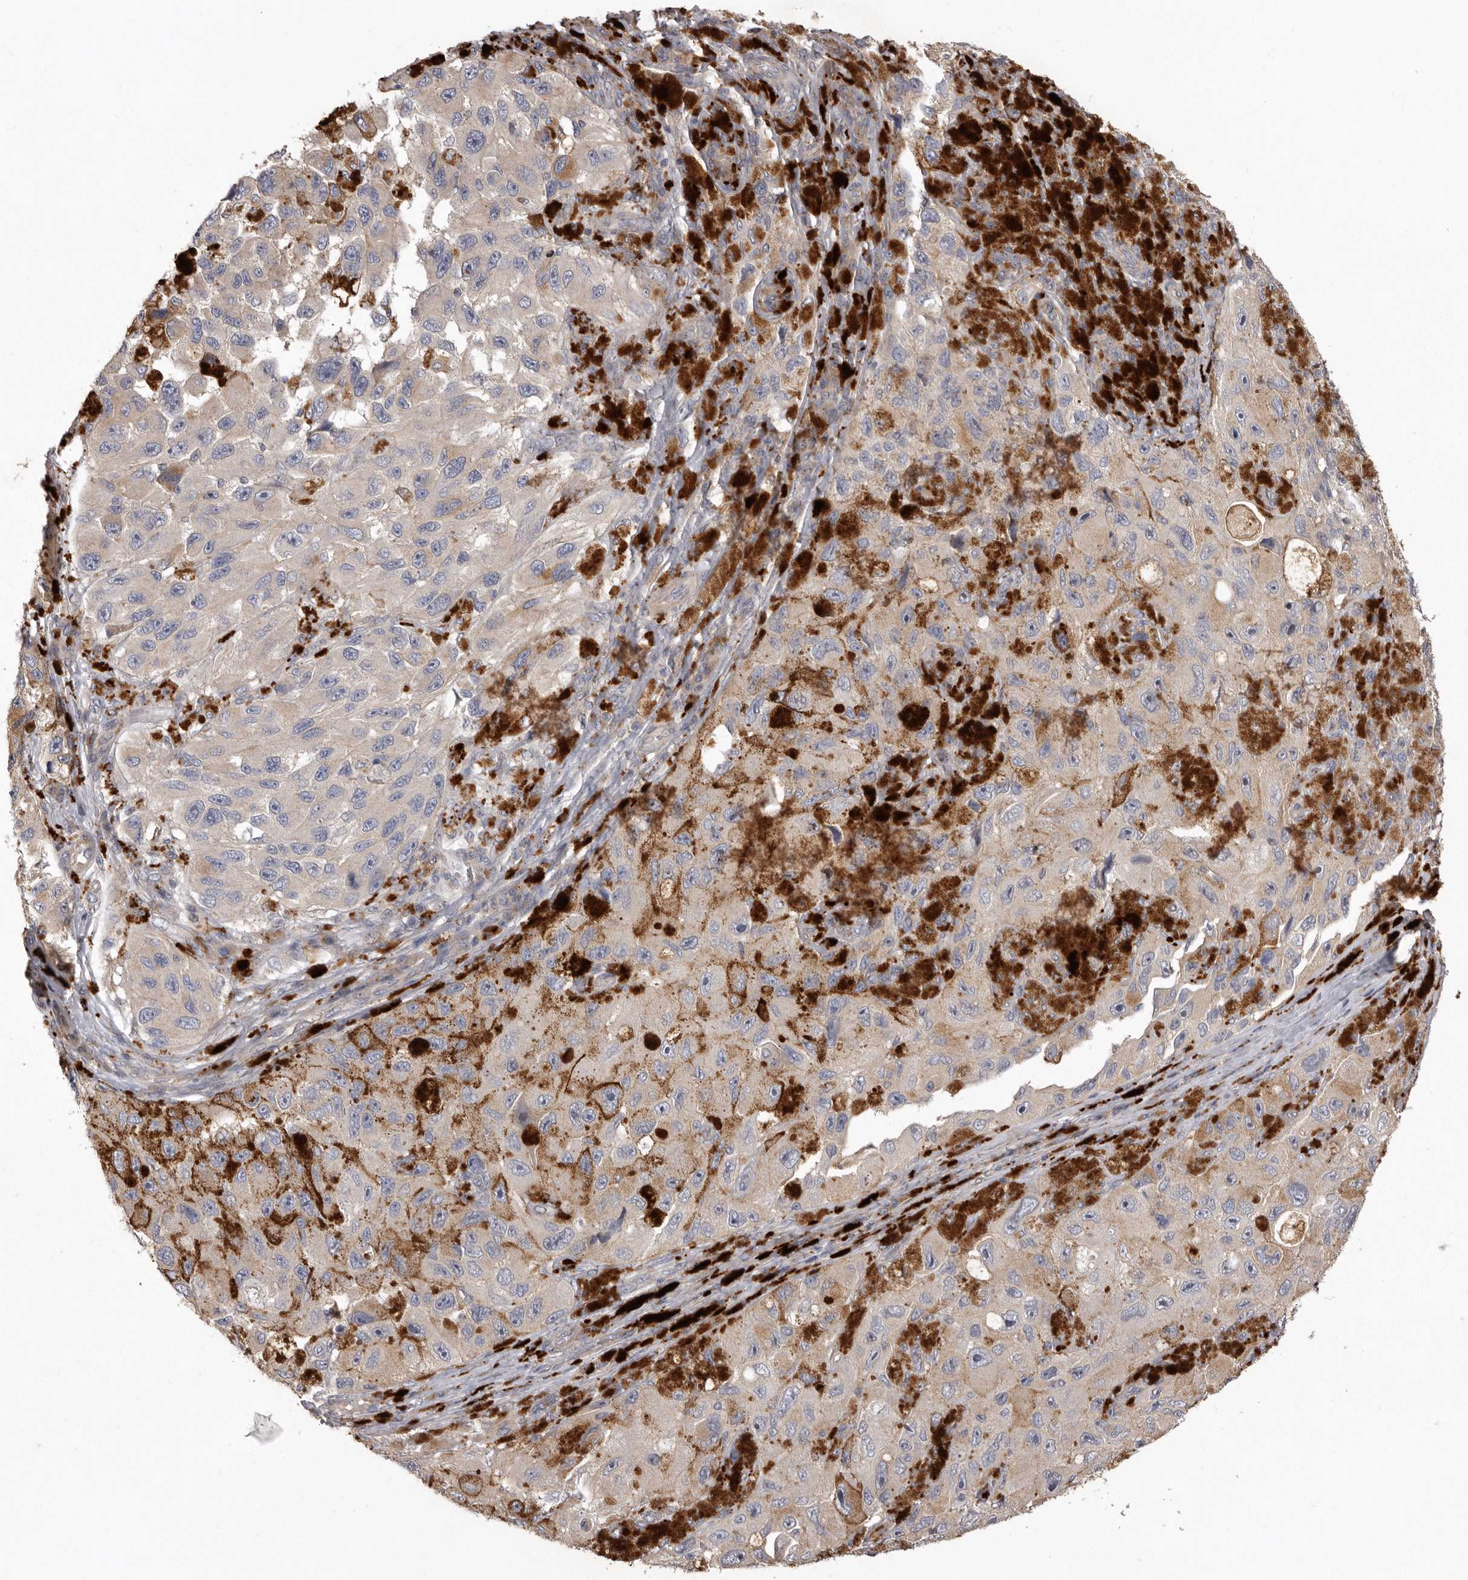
{"staining": {"intensity": "negative", "quantity": "none", "location": "none"}, "tissue": "melanoma", "cell_type": "Tumor cells", "image_type": "cancer", "snomed": [{"axis": "morphology", "description": "Malignant melanoma, NOS"}, {"axis": "topography", "description": "Skin"}], "caption": "Human melanoma stained for a protein using immunohistochemistry (IHC) displays no positivity in tumor cells.", "gene": "WDR47", "patient": {"sex": "female", "age": 73}}